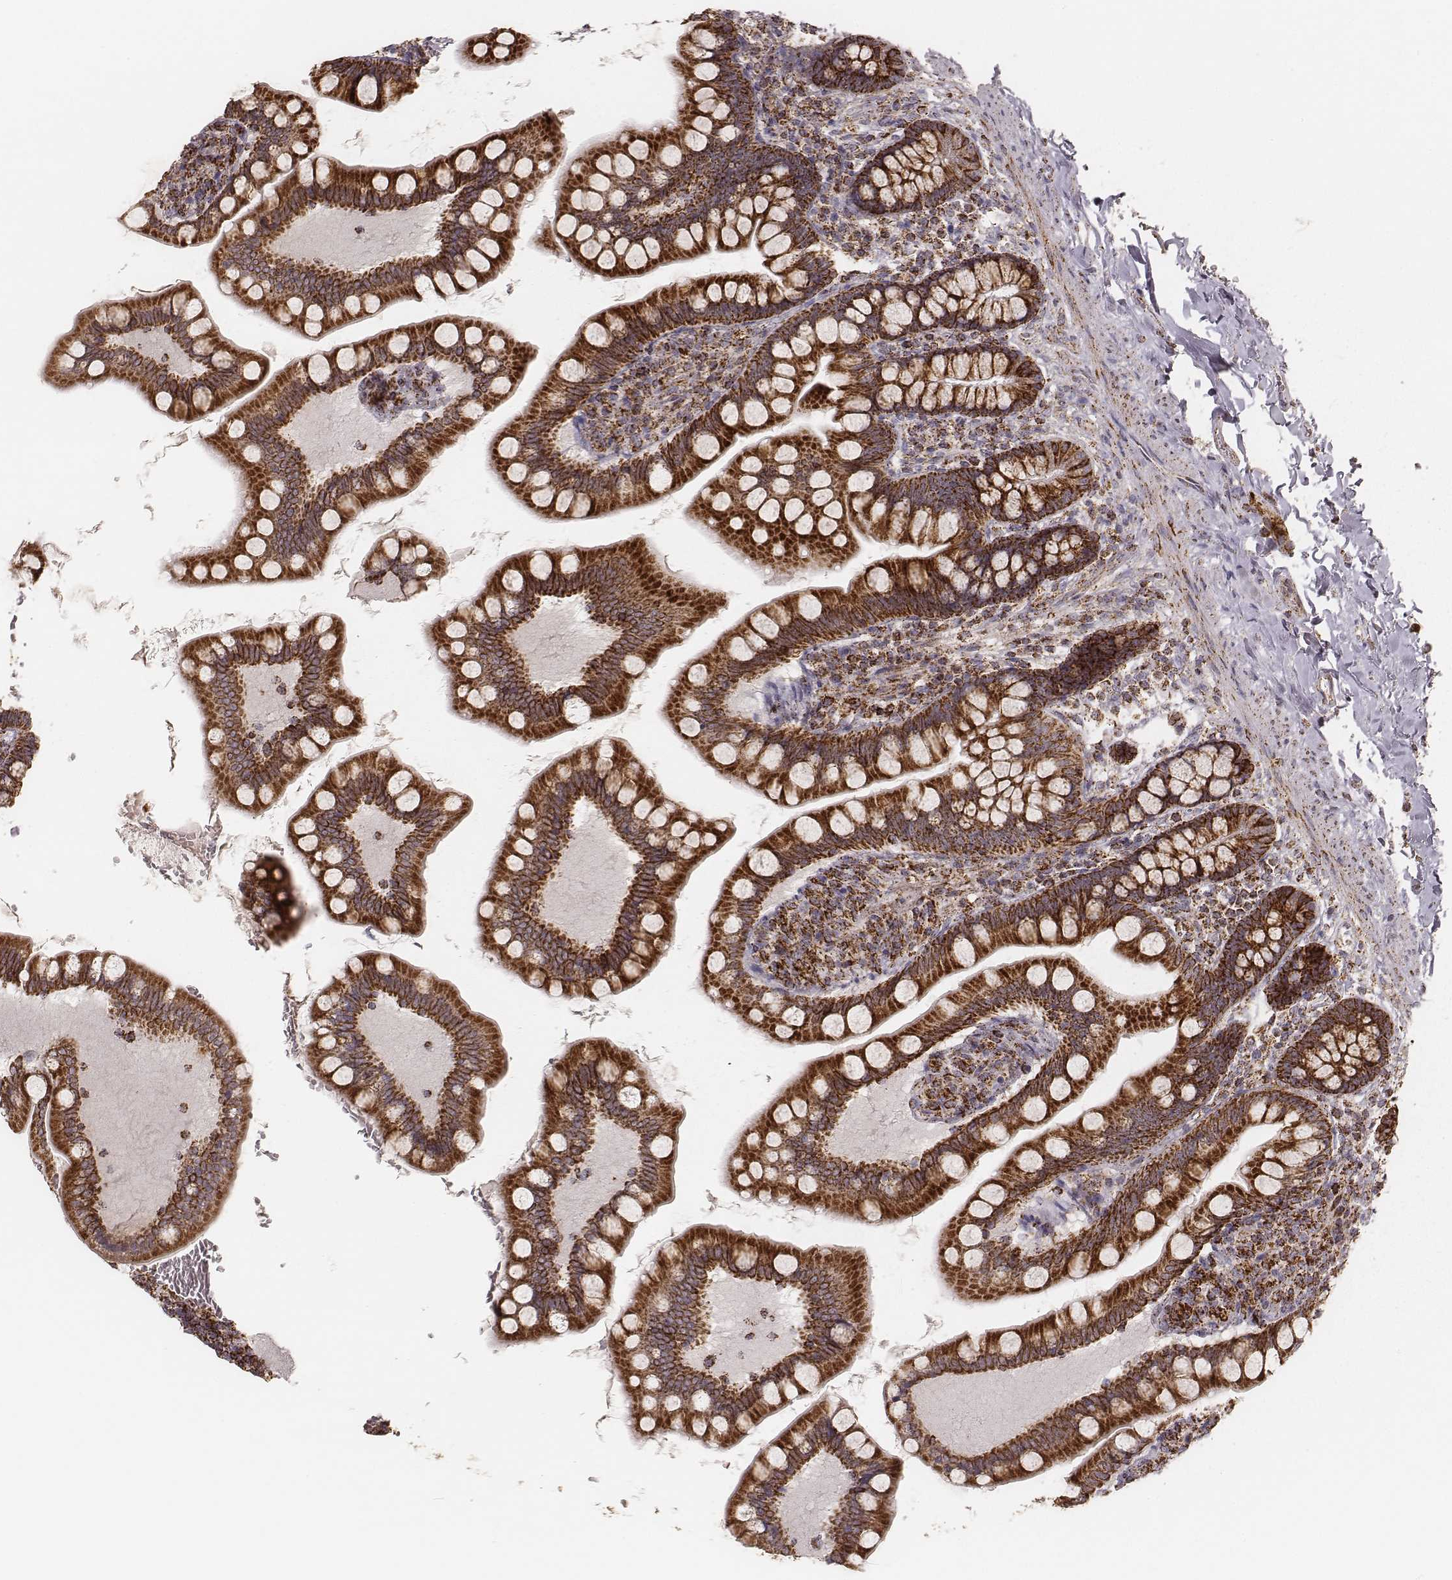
{"staining": {"intensity": "strong", "quantity": ">75%", "location": "cytoplasmic/membranous"}, "tissue": "small intestine", "cell_type": "Glandular cells", "image_type": "normal", "snomed": [{"axis": "morphology", "description": "Normal tissue, NOS"}, {"axis": "topography", "description": "Small intestine"}], "caption": "Immunohistochemical staining of normal human small intestine displays strong cytoplasmic/membranous protein positivity in about >75% of glandular cells.", "gene": "CS", "patient": {"sex": "female", "age": 56}}